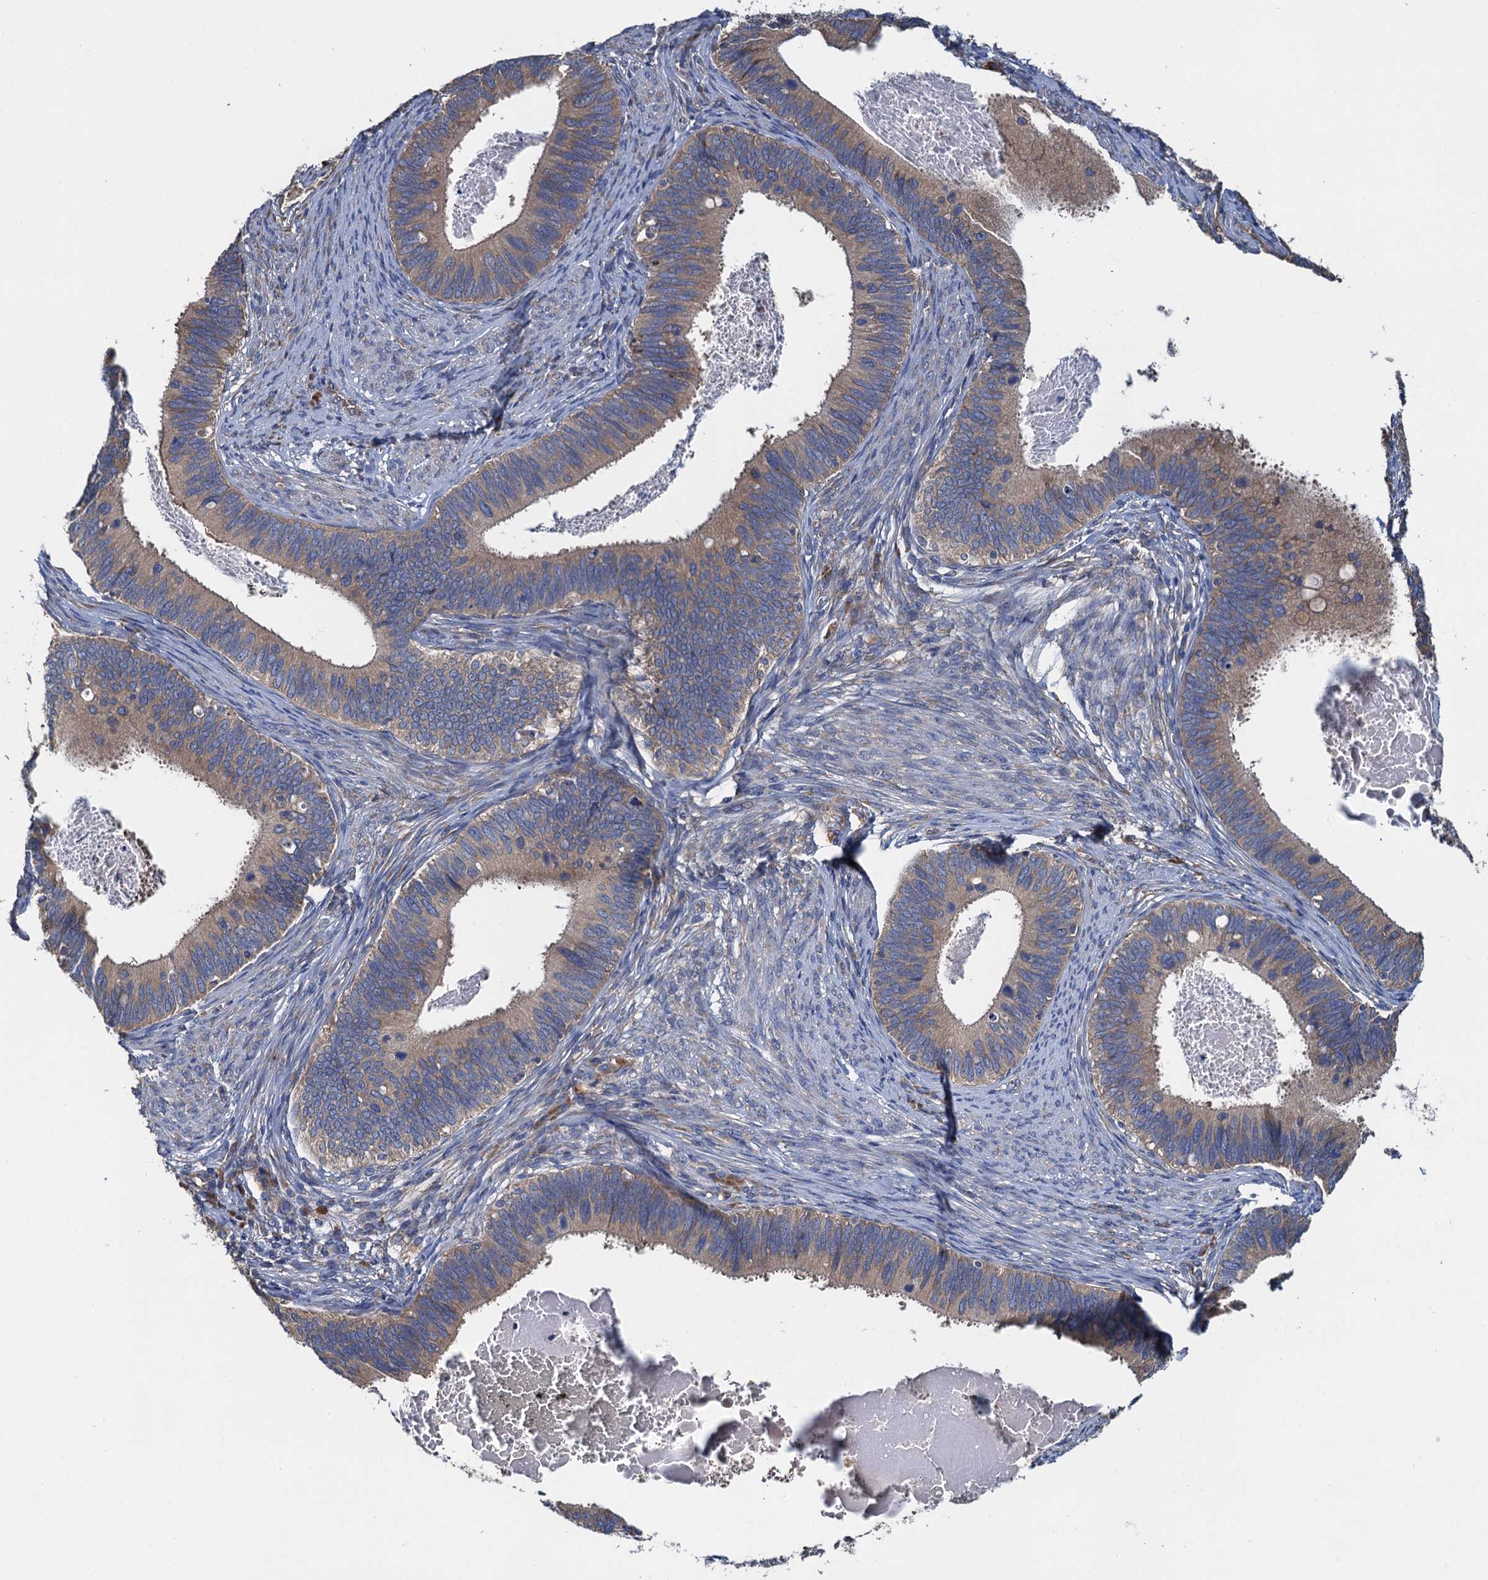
{"staining": {"intensity": "moderate", "quantity": "25%-75%", "location": "cytoplasmic/membranous"}, "tissue": "cervical cancer", "cell_type": "Tumor cells", "image_type": "cancer", "snomed": [{"axis": "morphology", "description": "Adenocarcinoma, NOS"}, {"axis": "topography", "description": "Cervix"}], "caption": "Human adenocarcinoma (cervical) stained for a protein (brown) shows moderate cytoplasmic/membranous positive positivity in approximately 25%-75% of tumor cells.", "gene": "ADCY9", "patient": {"sex": "female", "age": 42}}